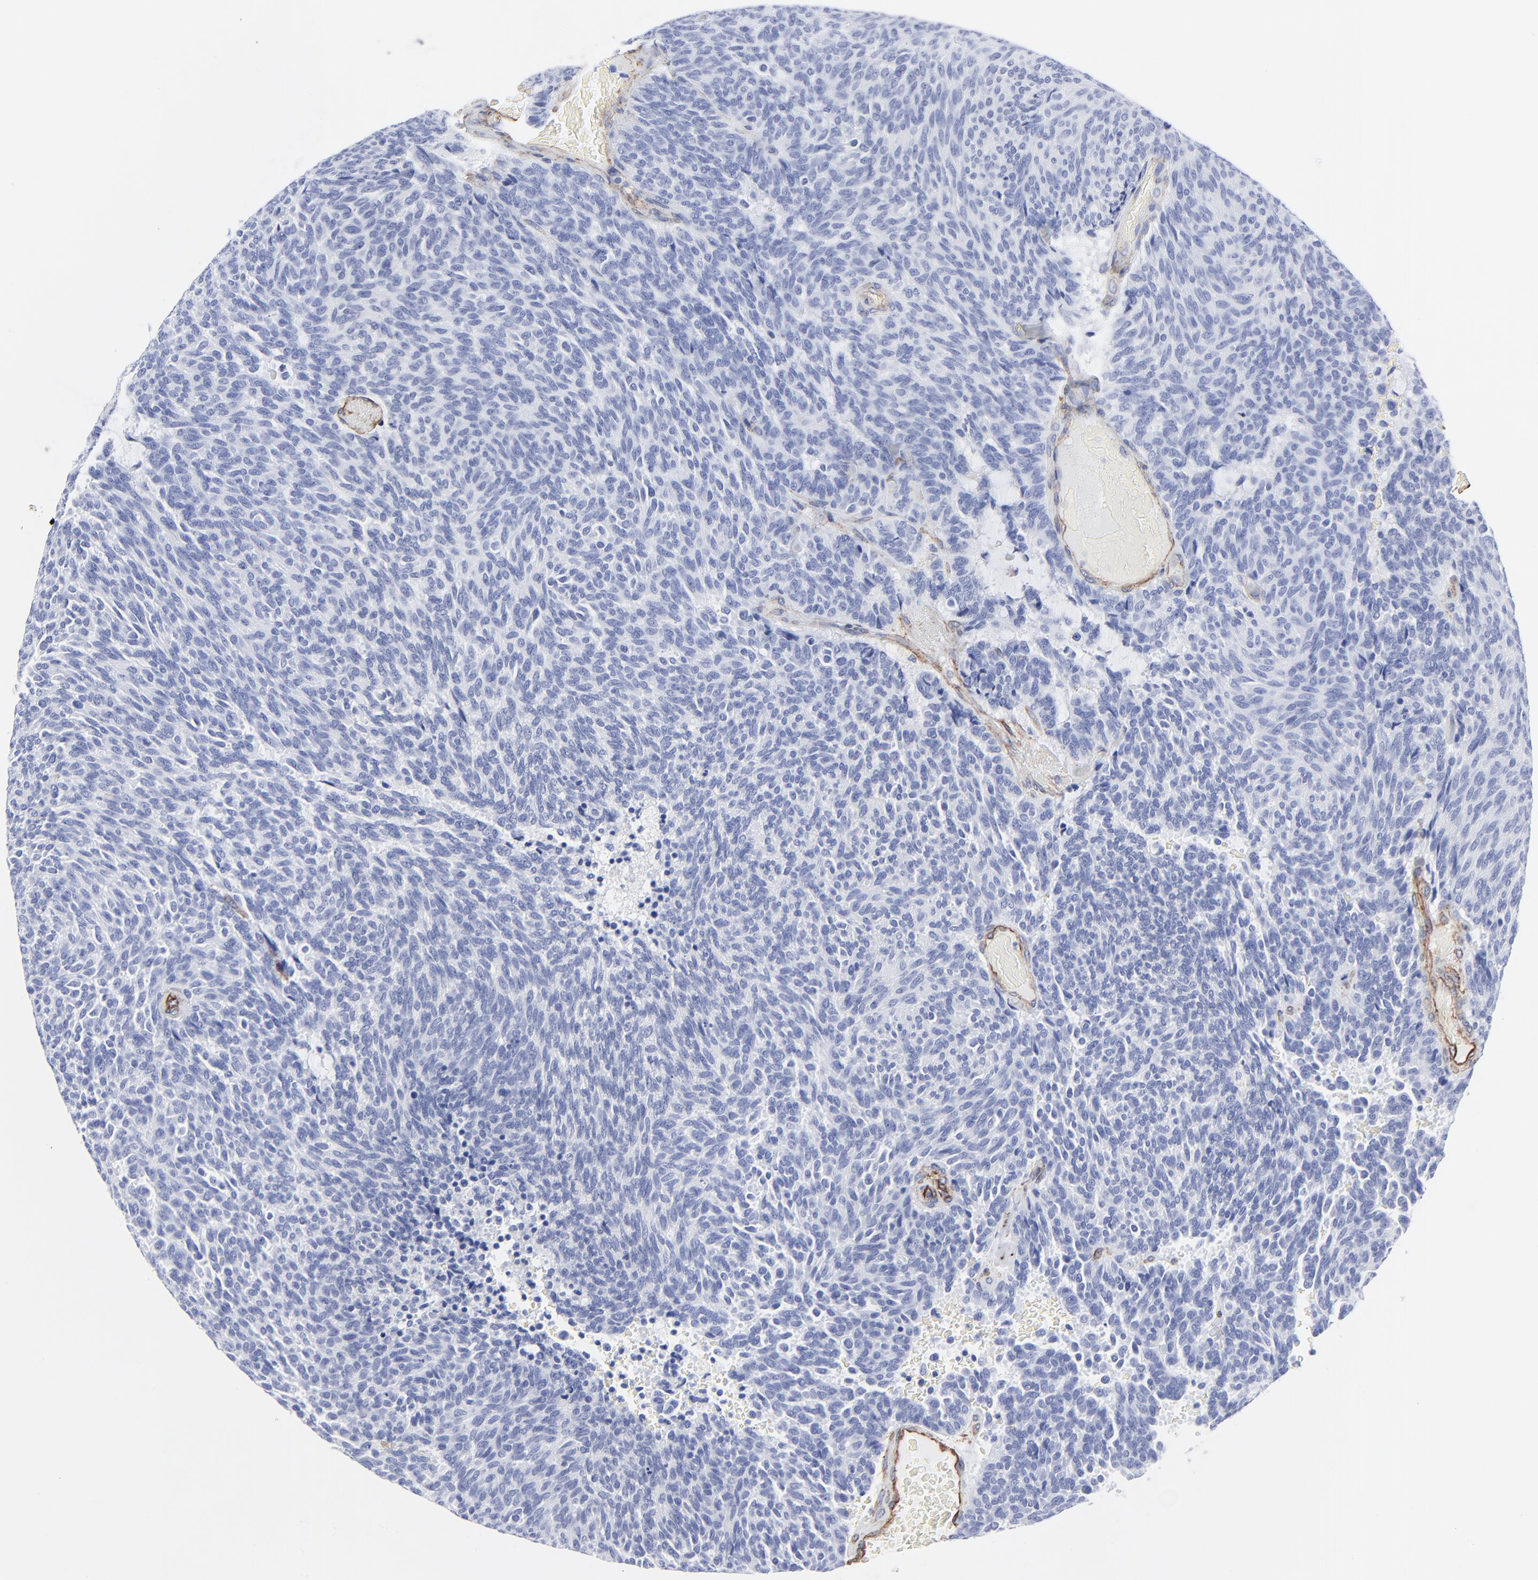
{"staining": {"intensity": "negative", "quantity": "none", "location": "none"}, "tissue": "carcinoid", "cell_type": "Tumor cells", "image_type": "cancer", "snomed": [{"axis": "morphology", "description": "Carcinoid, malignant, NOS"}, {"axis": "topography", "description": "Pancreas"}], "caption": "High power microscopy micrograph of an IHC micrograph of carcinoid (malignant), revealing no significant staining in tumor cells. (Stains: DAB immunohistochemistry (IHC) with hematoxylin counter stain, Microscopy: brightfield microscopy at high magnification).", "gene": "CAV1", "patient": {"sex": "female", "age": 54}}